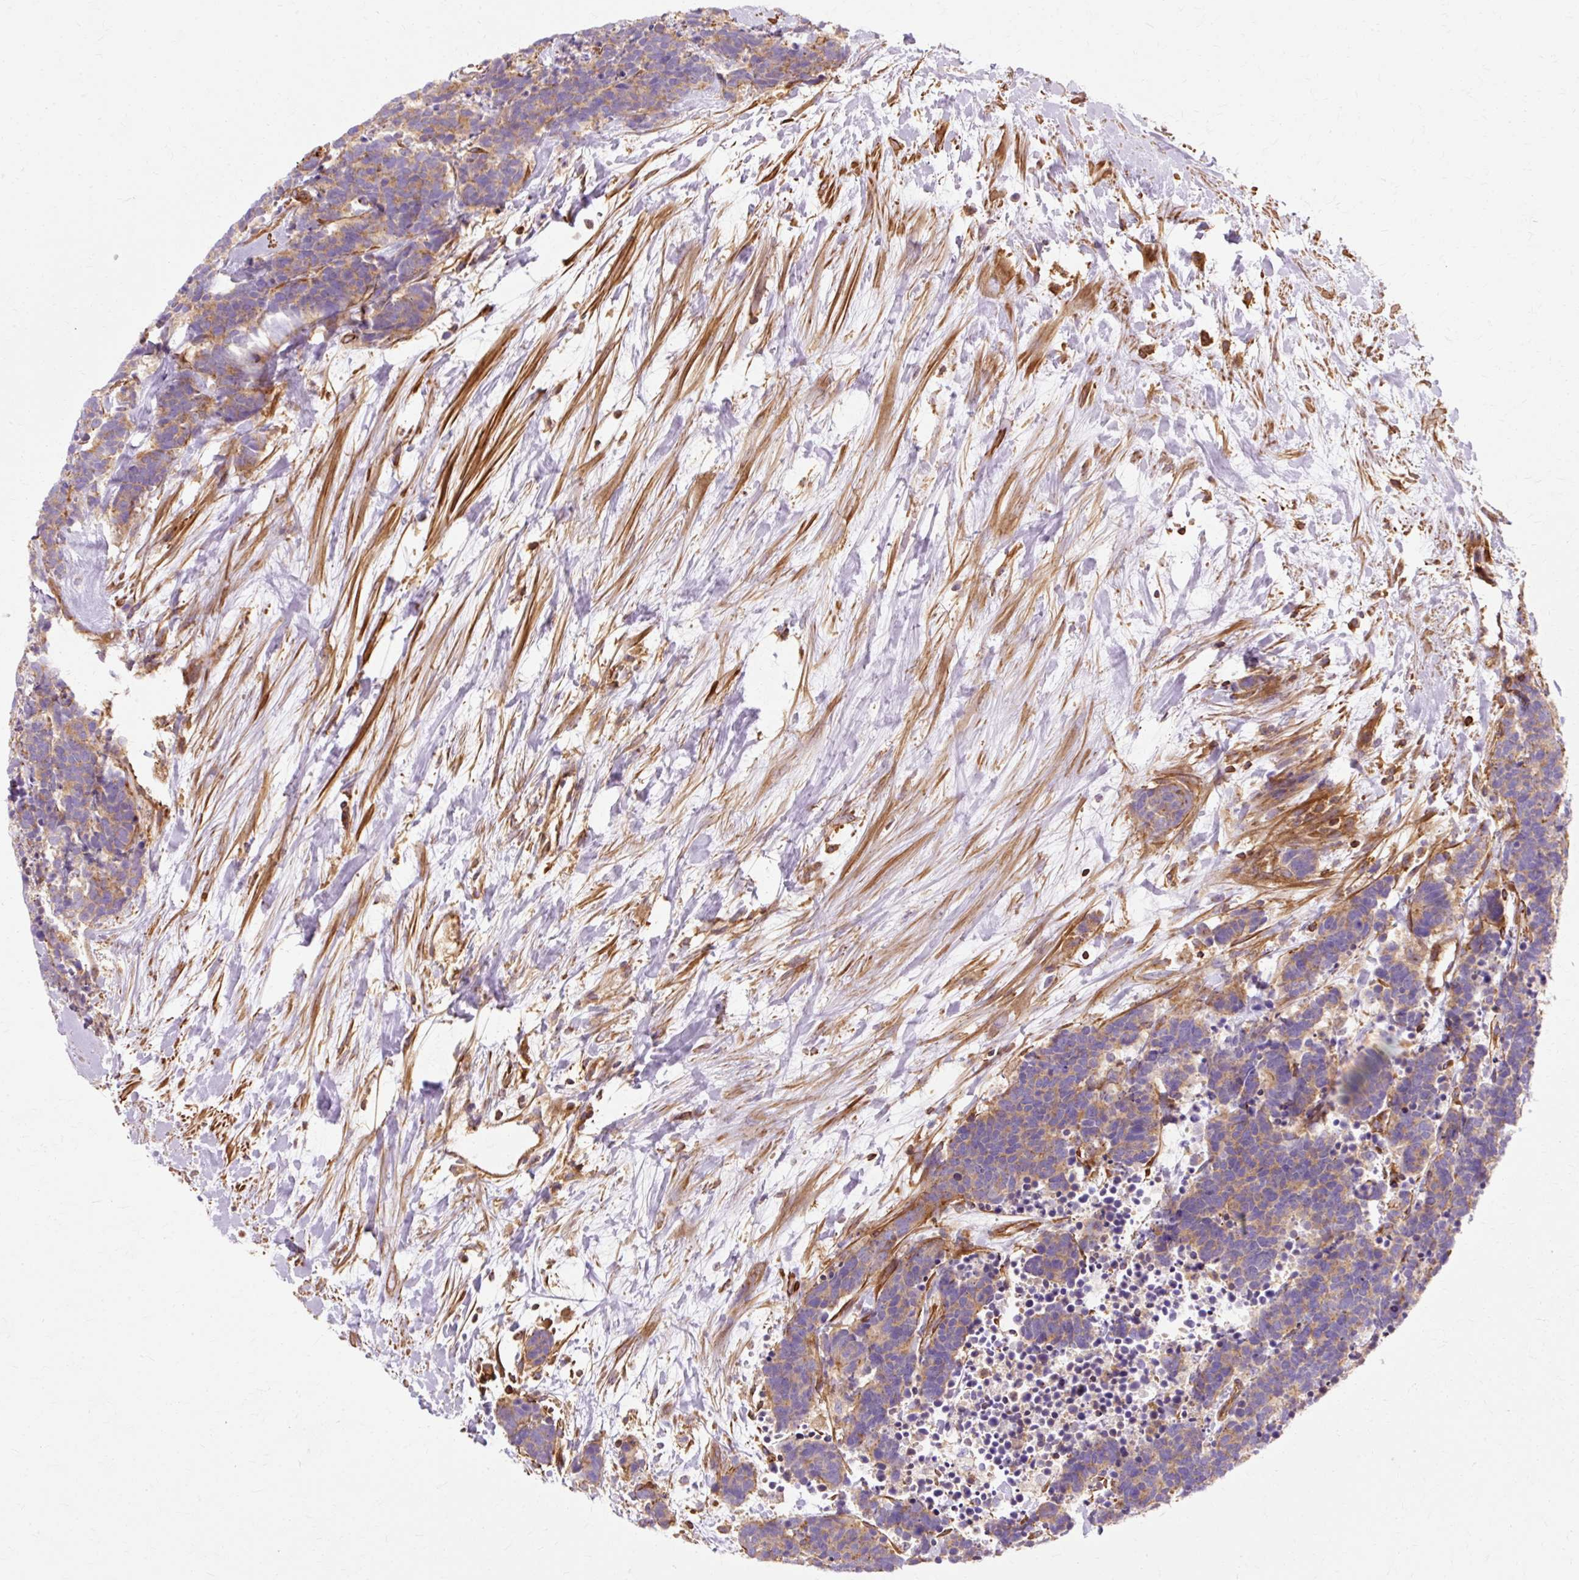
{"staining": {"intensity": "moderate", "quantity": ">75%", "location": "cytoplasmic/membranous"}, "tissue": "carcinoid", "cell_type": "Tumor cells", "image_type": "cancer", "snomed": [{"axis": "morphology", "description": "Carcinoma, NOS"}, {"axis": "morphology", "description": "Carcinoid, malignant, NOS"}, {"axis": "topography", "description": "Prostate"}], "caption": "Immunohistochemical staining of carcinoid displays moderate cytoplasmic/membranous protein staining in about >75% of tumor cells.", "gene": "TBC1D2B", "patient": {"sex": "male", "age": 57}}